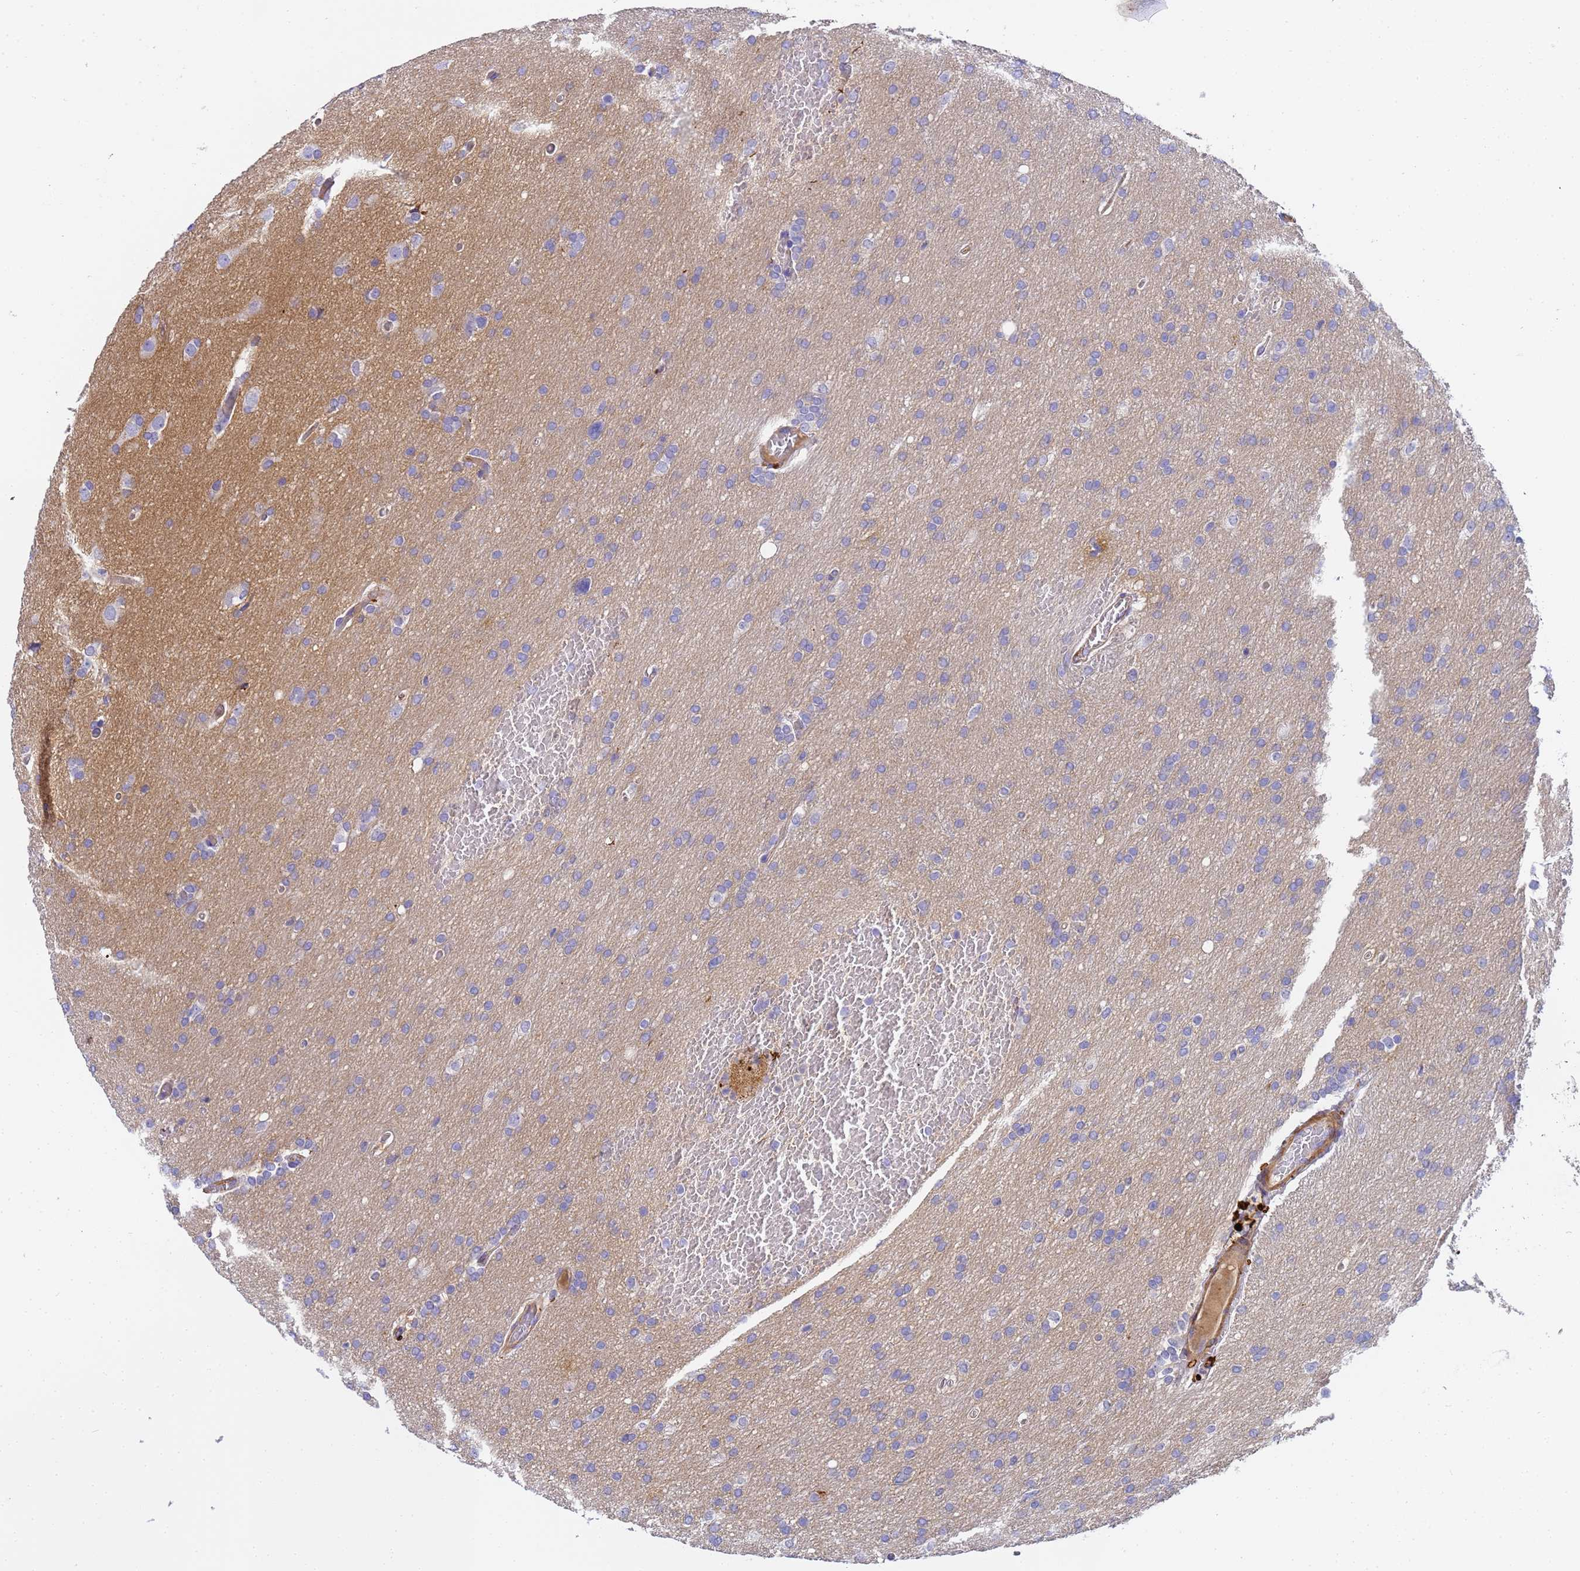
{"staining": {"intensity": "negative", "quantity": "none", "location": "none"}, "tissue": "glioma", "cell_type": "Tumor cells", "image_type": "cancer", "snomed": [{"axis": "morphology", "description": "Glioma, malignant, High grade"}, {"axis": "topography", "description": "Cerebral cortex"}], "caption": "High magnification brightfield microscopy of malignant glioma (high-grade) stained with DAB (brown) and counterstained with hematoxylin (blue): tumor cells show no significant positivity.", "gene": "MYL12A", "patient": {"sex": "female", "age": 36}}